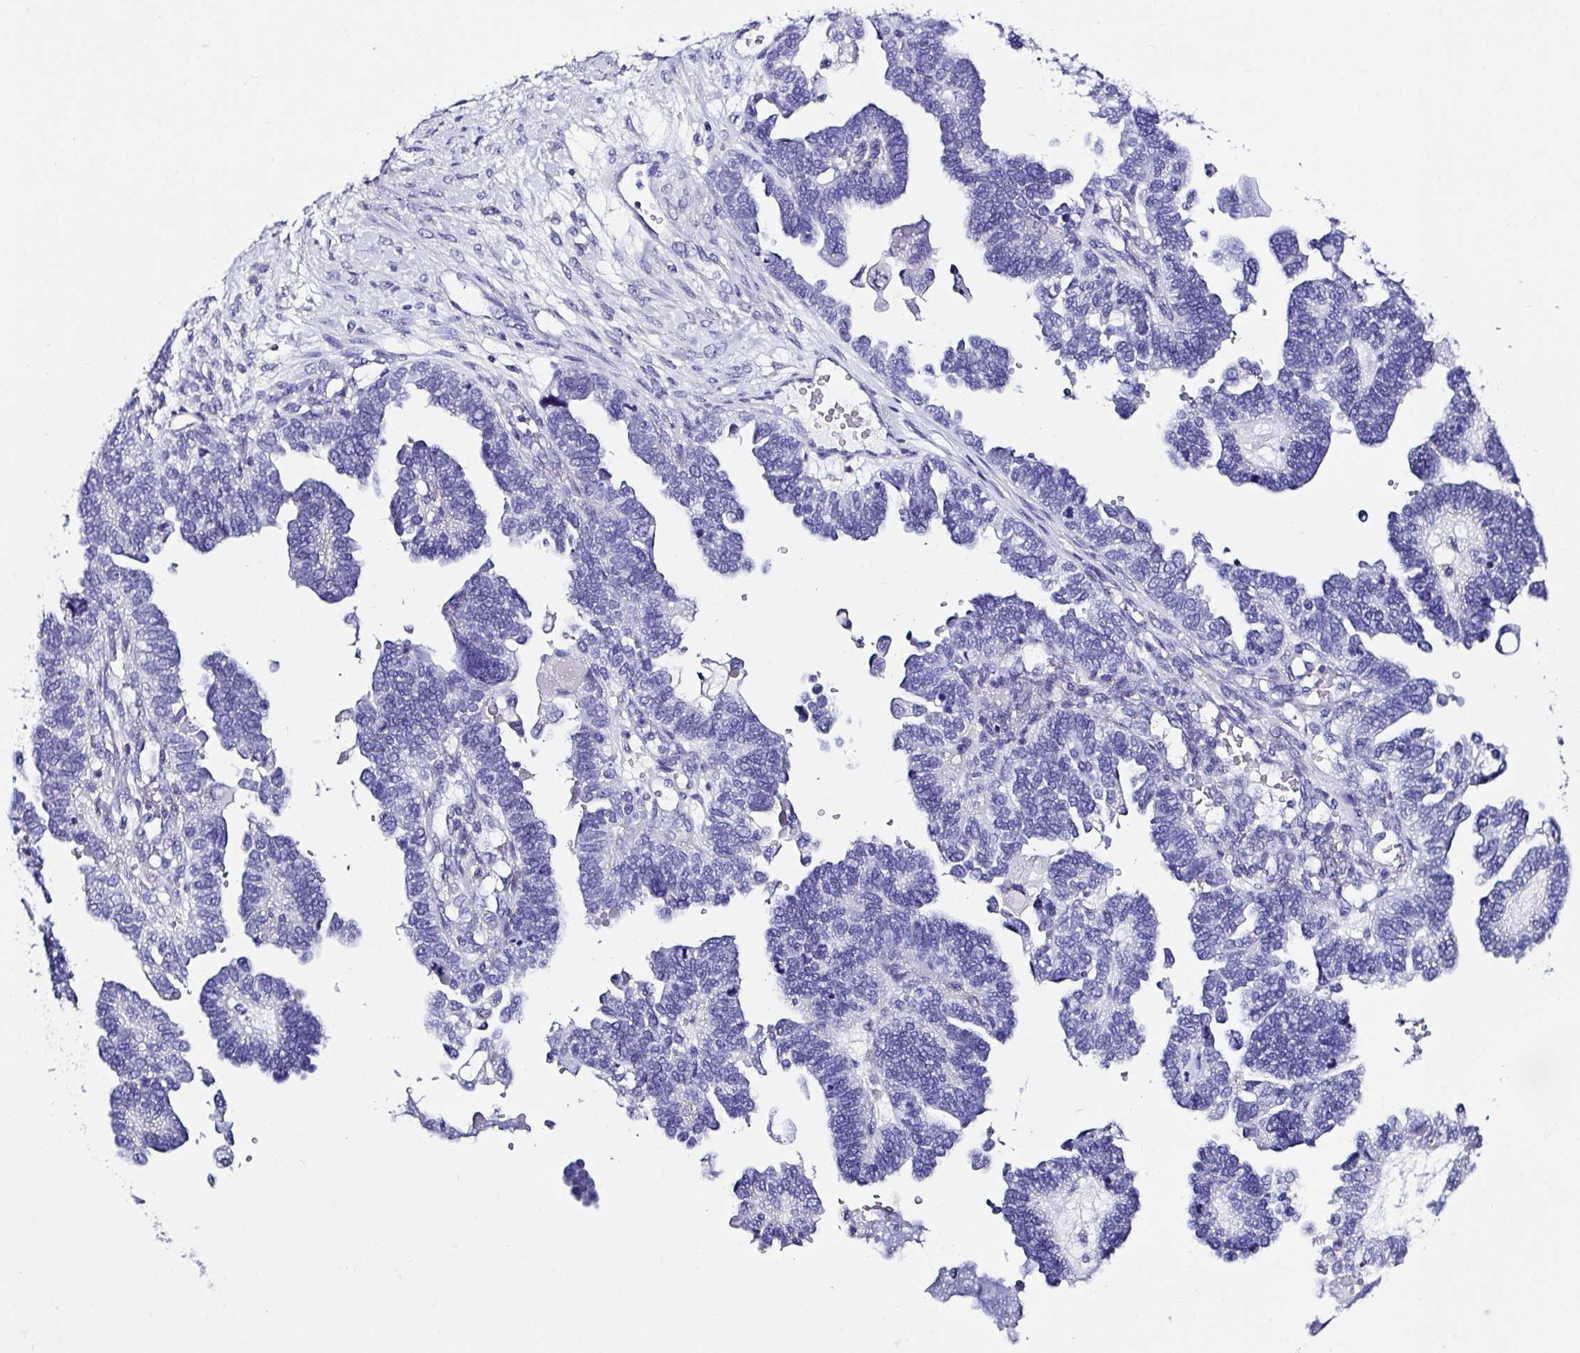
{"staining": {"intensity": "negative", "quantity": "none", "location": "none"}, "tissue": "ovarian cancer", "cell_type": "Tumor cells", "image_type": "cancer", "snomed": [{"axis": "morphology", "description": "Cystadenocarcinoma, serous, NOS"}, {"axis": "topography", "description": "Ovary"}], "caption": "The micrograph reveals no significant positivity in tumor cells of ovarian cancer.", "gene": "UGT3A1", "patient": {"sex": "female", "age": 51}}